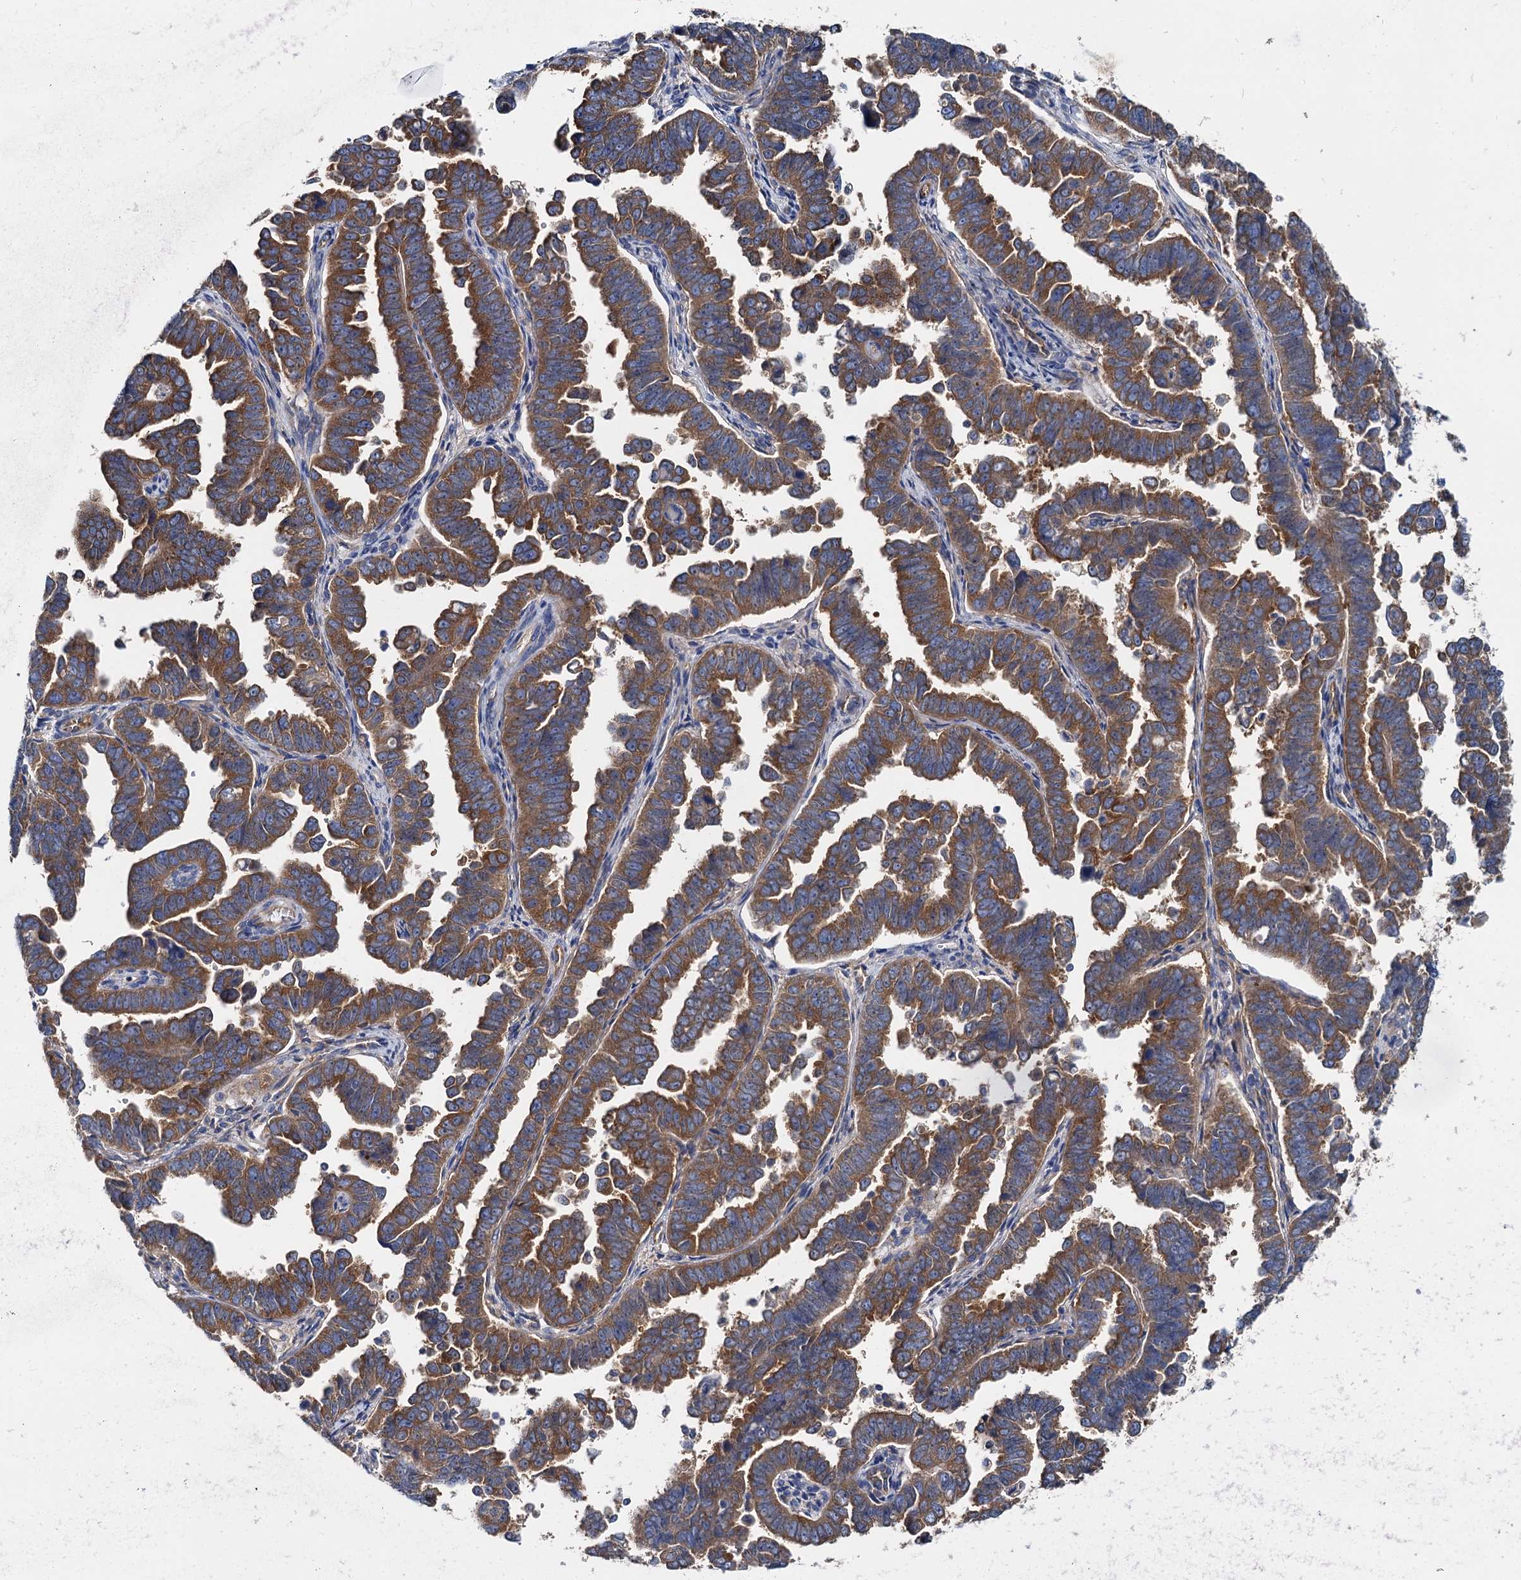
{"staining": {"intensity": "strong", "quantity": ">75%", "location": "cytoplasmic/membranous"}, "tissue": "endometrial cancer", "cell_type": "Tumor cells", "image_type": "cancer", "snomed": [{"axis": "morphology", "description": "Adenocarcinoma, NOS"}, {"axis": "topography", "description": "Endometrium"}], "caption": "IHC of adenocarcinoma (endometrial) displays high levels of strong cytoplasmic/membranous expression in approximately >75% of tumor cells.", "gene": "QARS1", "patient": {"sex": "female", "age": 75}}